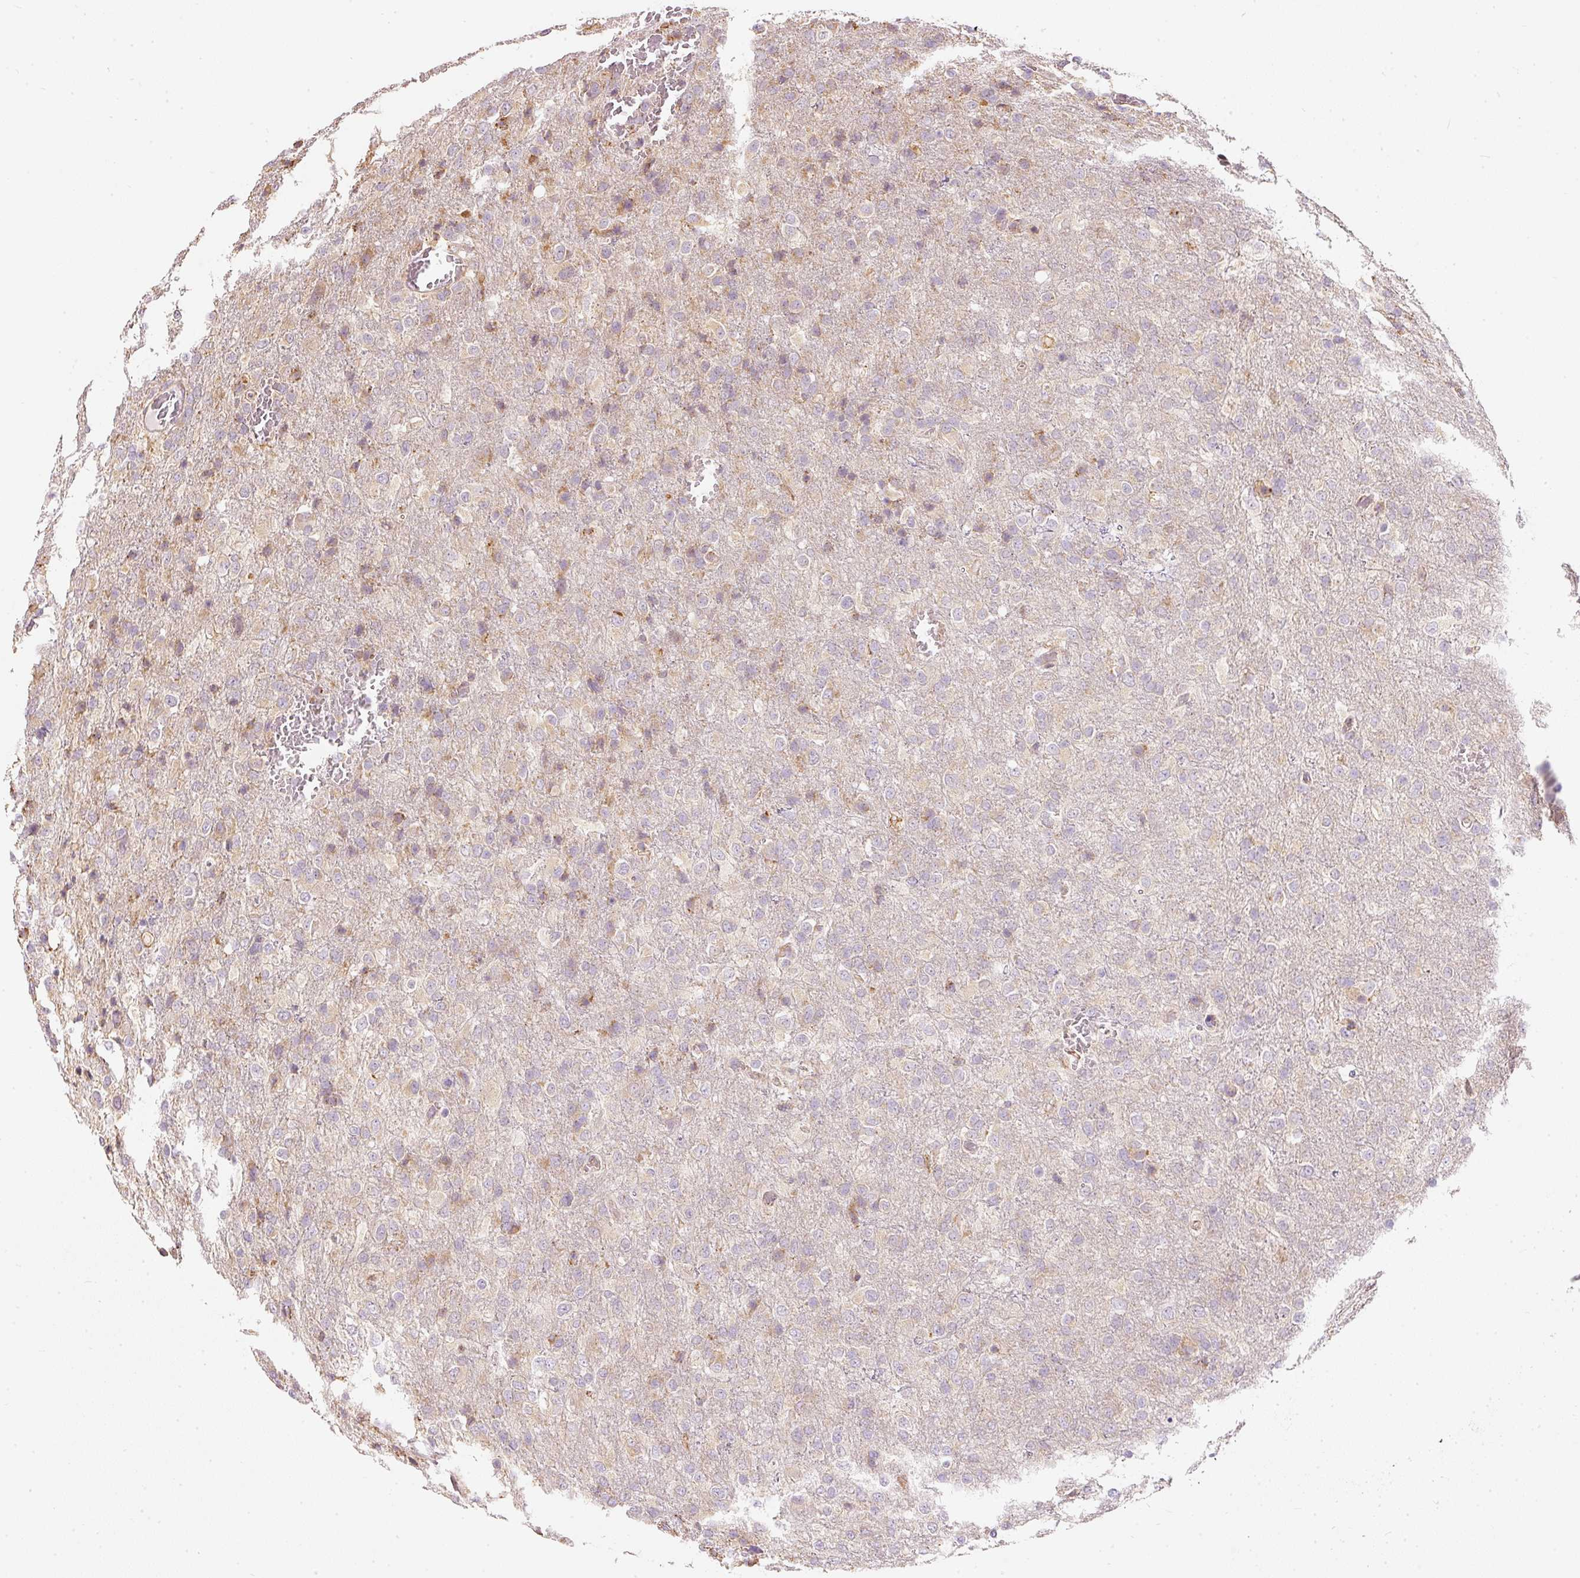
{"staining": {"intensity": "weak", "quantity": "<25%", "location": "cytoplasmic/membranous"}, "tissue": "glioma", "cell_type": "Tumor cells", "image_type": "cancer", "snomed": [{"axis": "morphology", "description": "Glioma, malignant, High grade"}, {"axis": "topography", "description": "Brain"}], "caption": "Image shows no significant protein positivity in tumor cells of glioma.", "gene": "SNAPC5", "patient": {"sex": "female", "age": 74}}